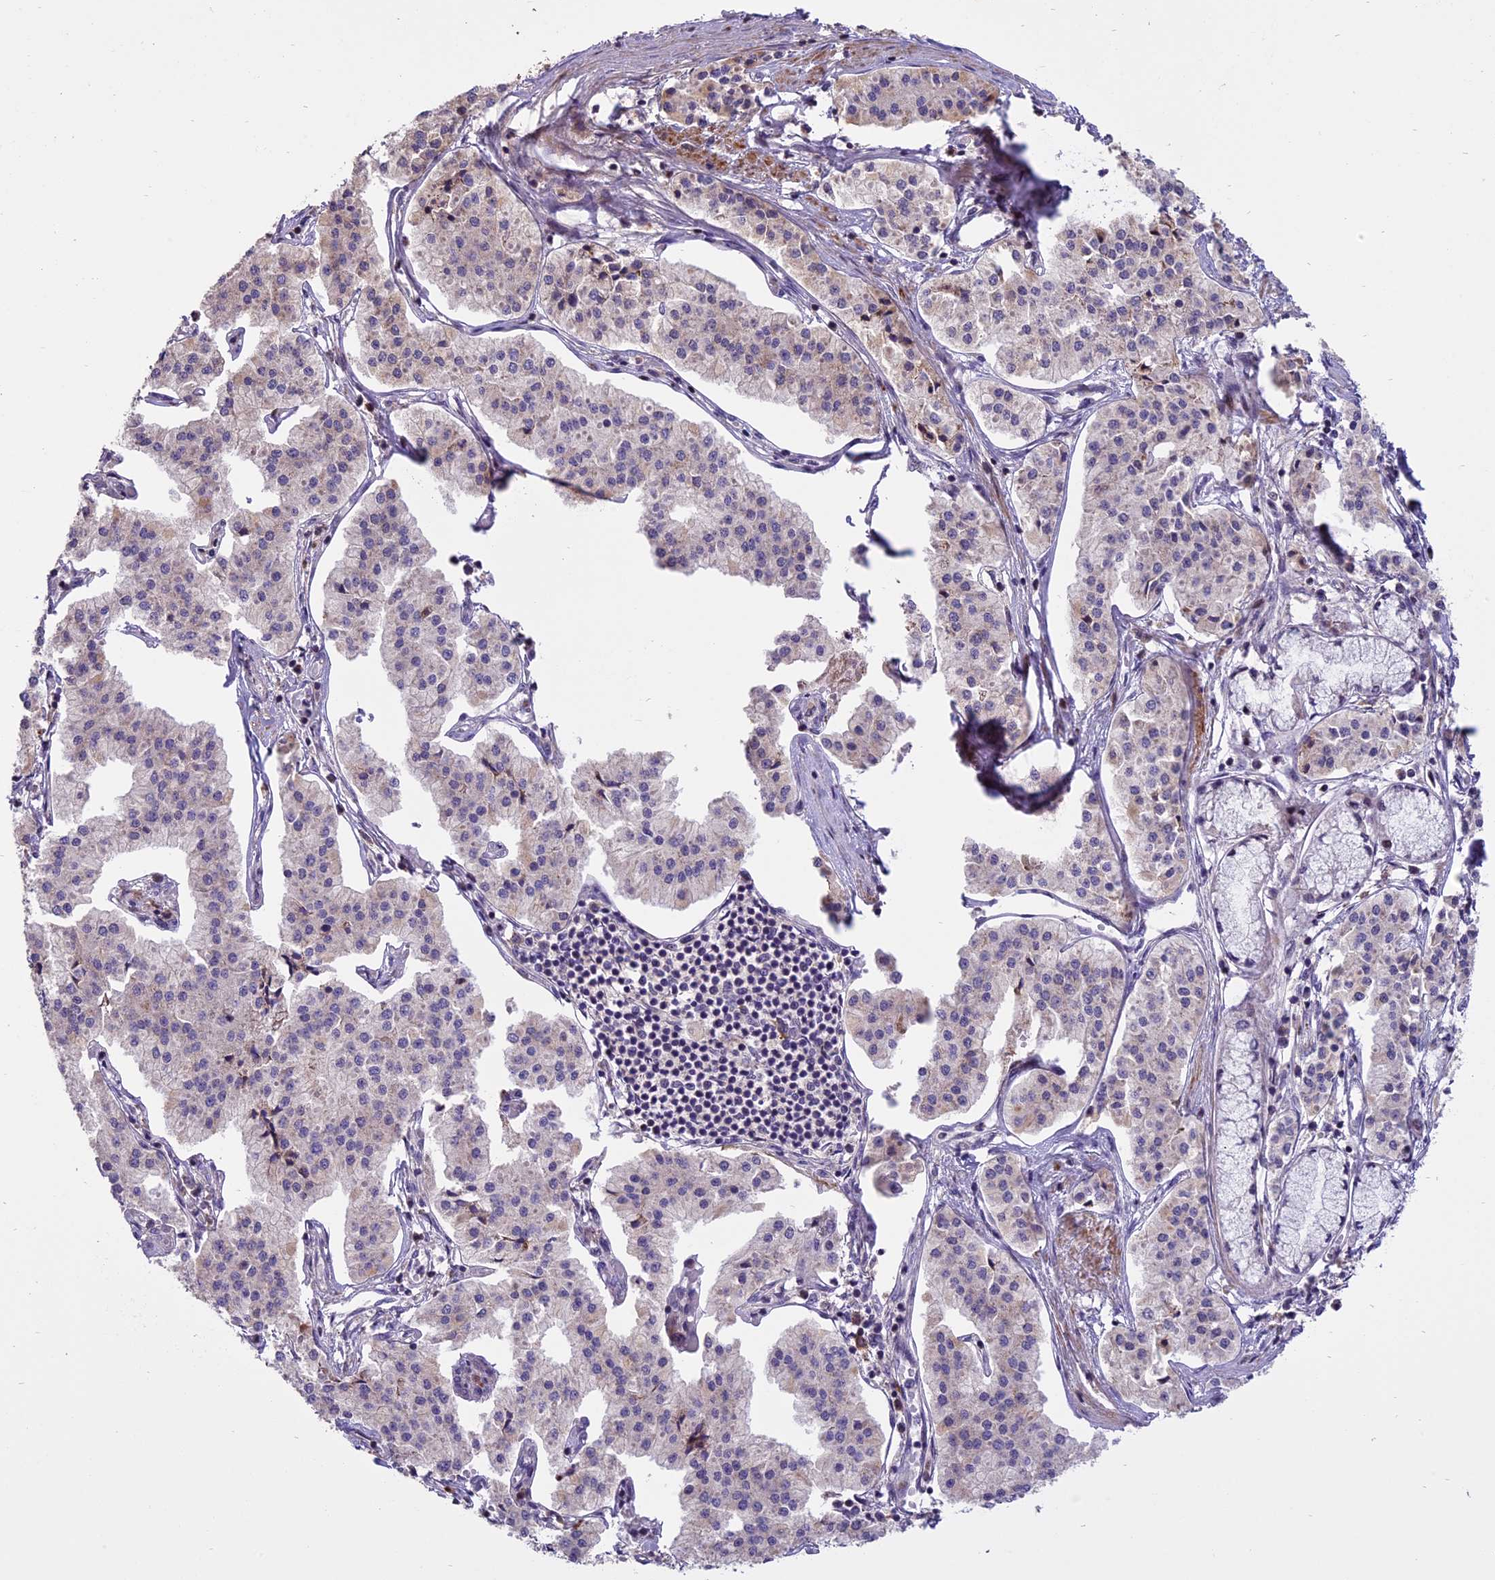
{"staining": {"intensity": "negative", "quantity": "none", "location": "none"}, "tissue": "pancreatic cancer", "cell_type": "Tumor cells", "image_type": "cancer", "snomed": [{"axis": "morphology", "description": "Adenocarcinoma, NOS"}, {"axis": "topography", "description": "Pancreas"}], "caption": "Protein analysis of pancreatic cancer (adenocarcinoma) exhibits no significant staining in tumor cells.", "gene": "ENHO", "patient": {"sex": "female", "age": 50}}